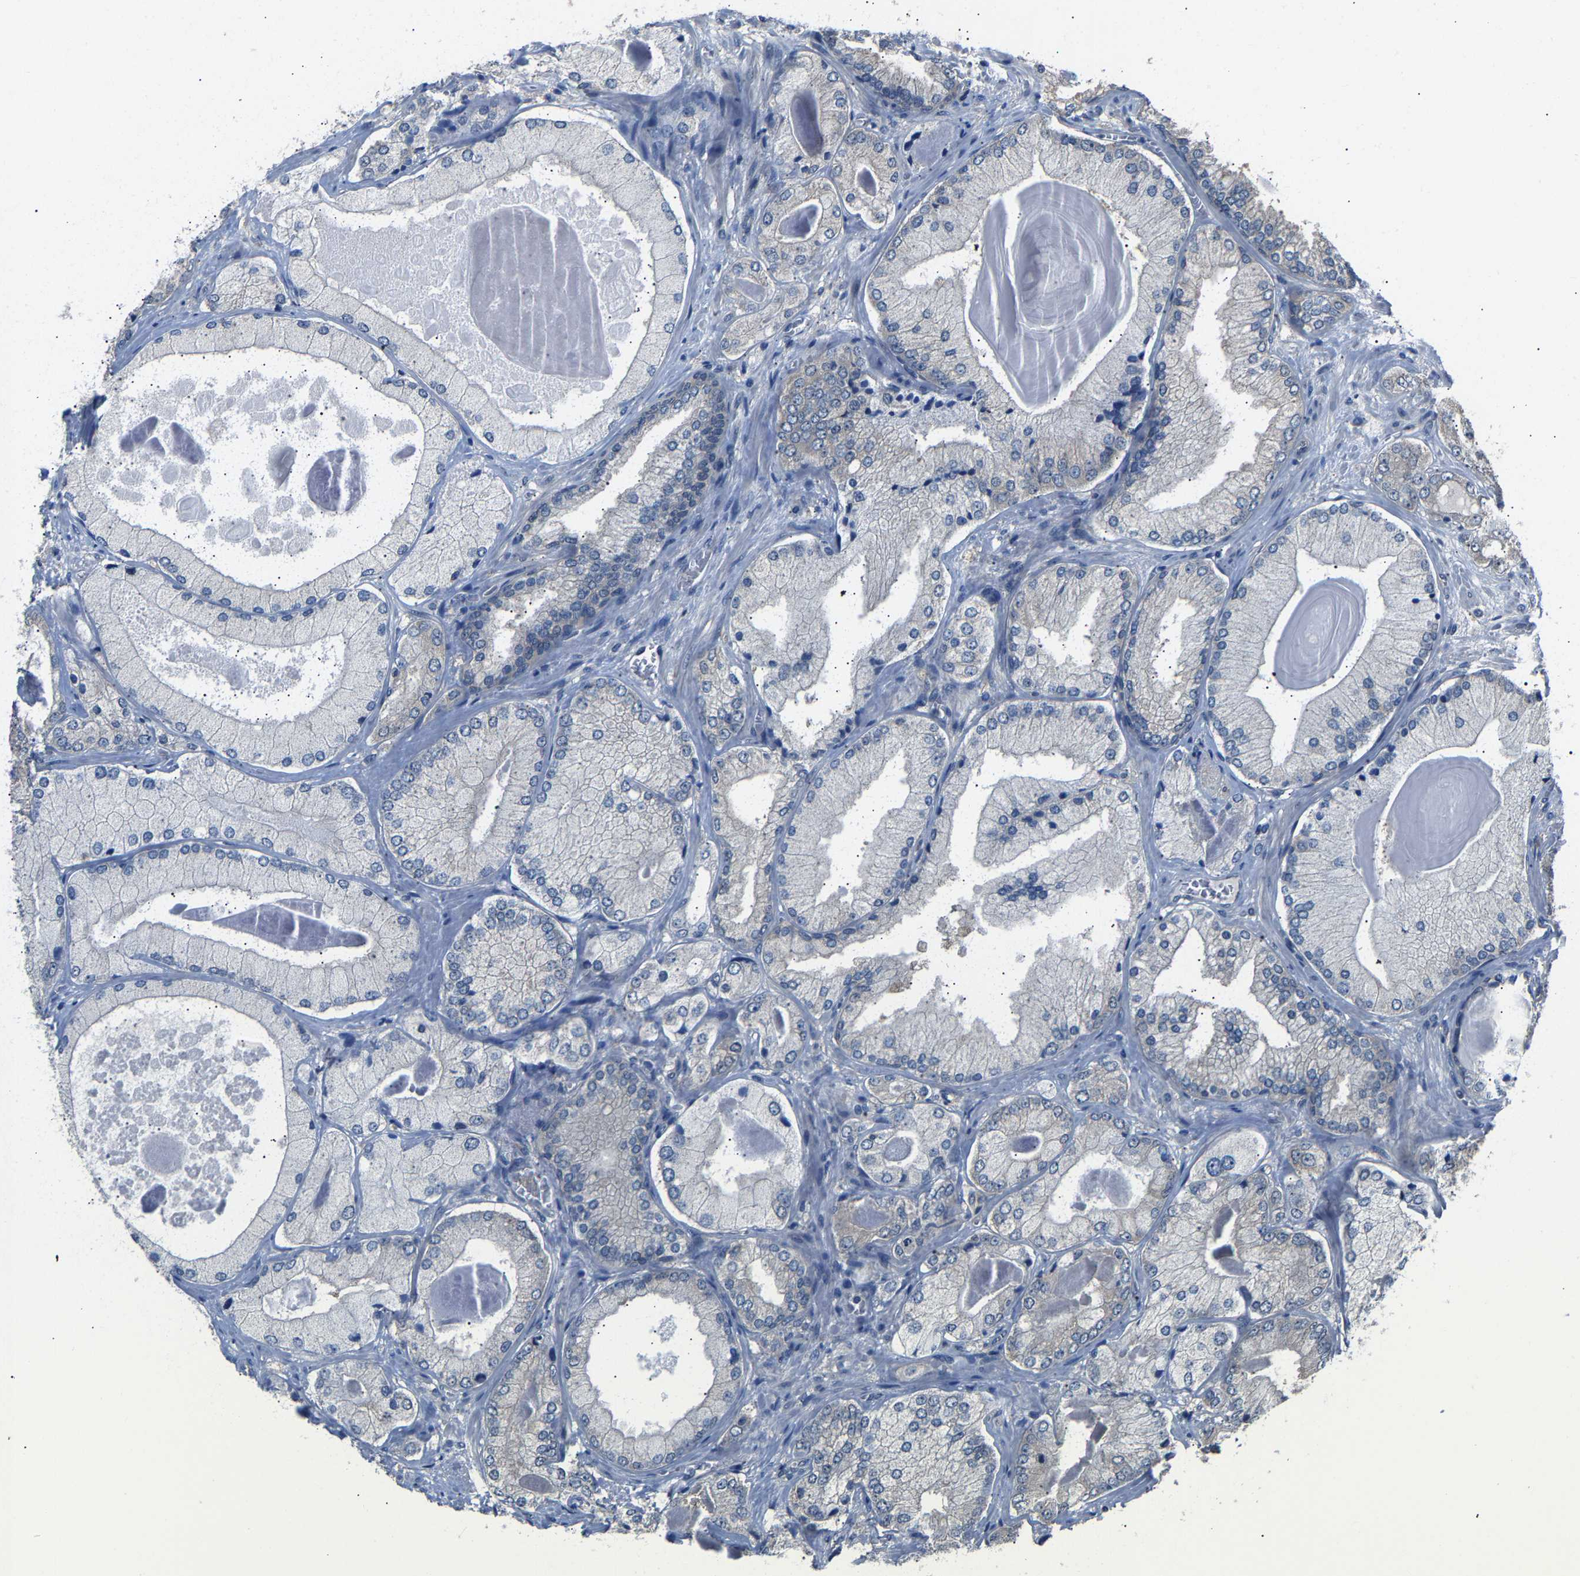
{"staining": {"intensity": "negative", "quantity": "none", "location": "none"}, "tissue": "prostate cancer", "cell_type": "Tumor cells", "image_type": "cancer", "snomed": [{"axis": "morphology", "description": "Adenocarcinoma, Low grade"}, {"axis": "topography", "description": "Prostate"}], "caption": "This is an immunohistochemistry photomicrograph of human prostate cancer (adenocarcinoma (low-grade)). There is no expression in tumor cells.", "gene": "ABCC9", "patient": {"sex": "male", "age": 65}}